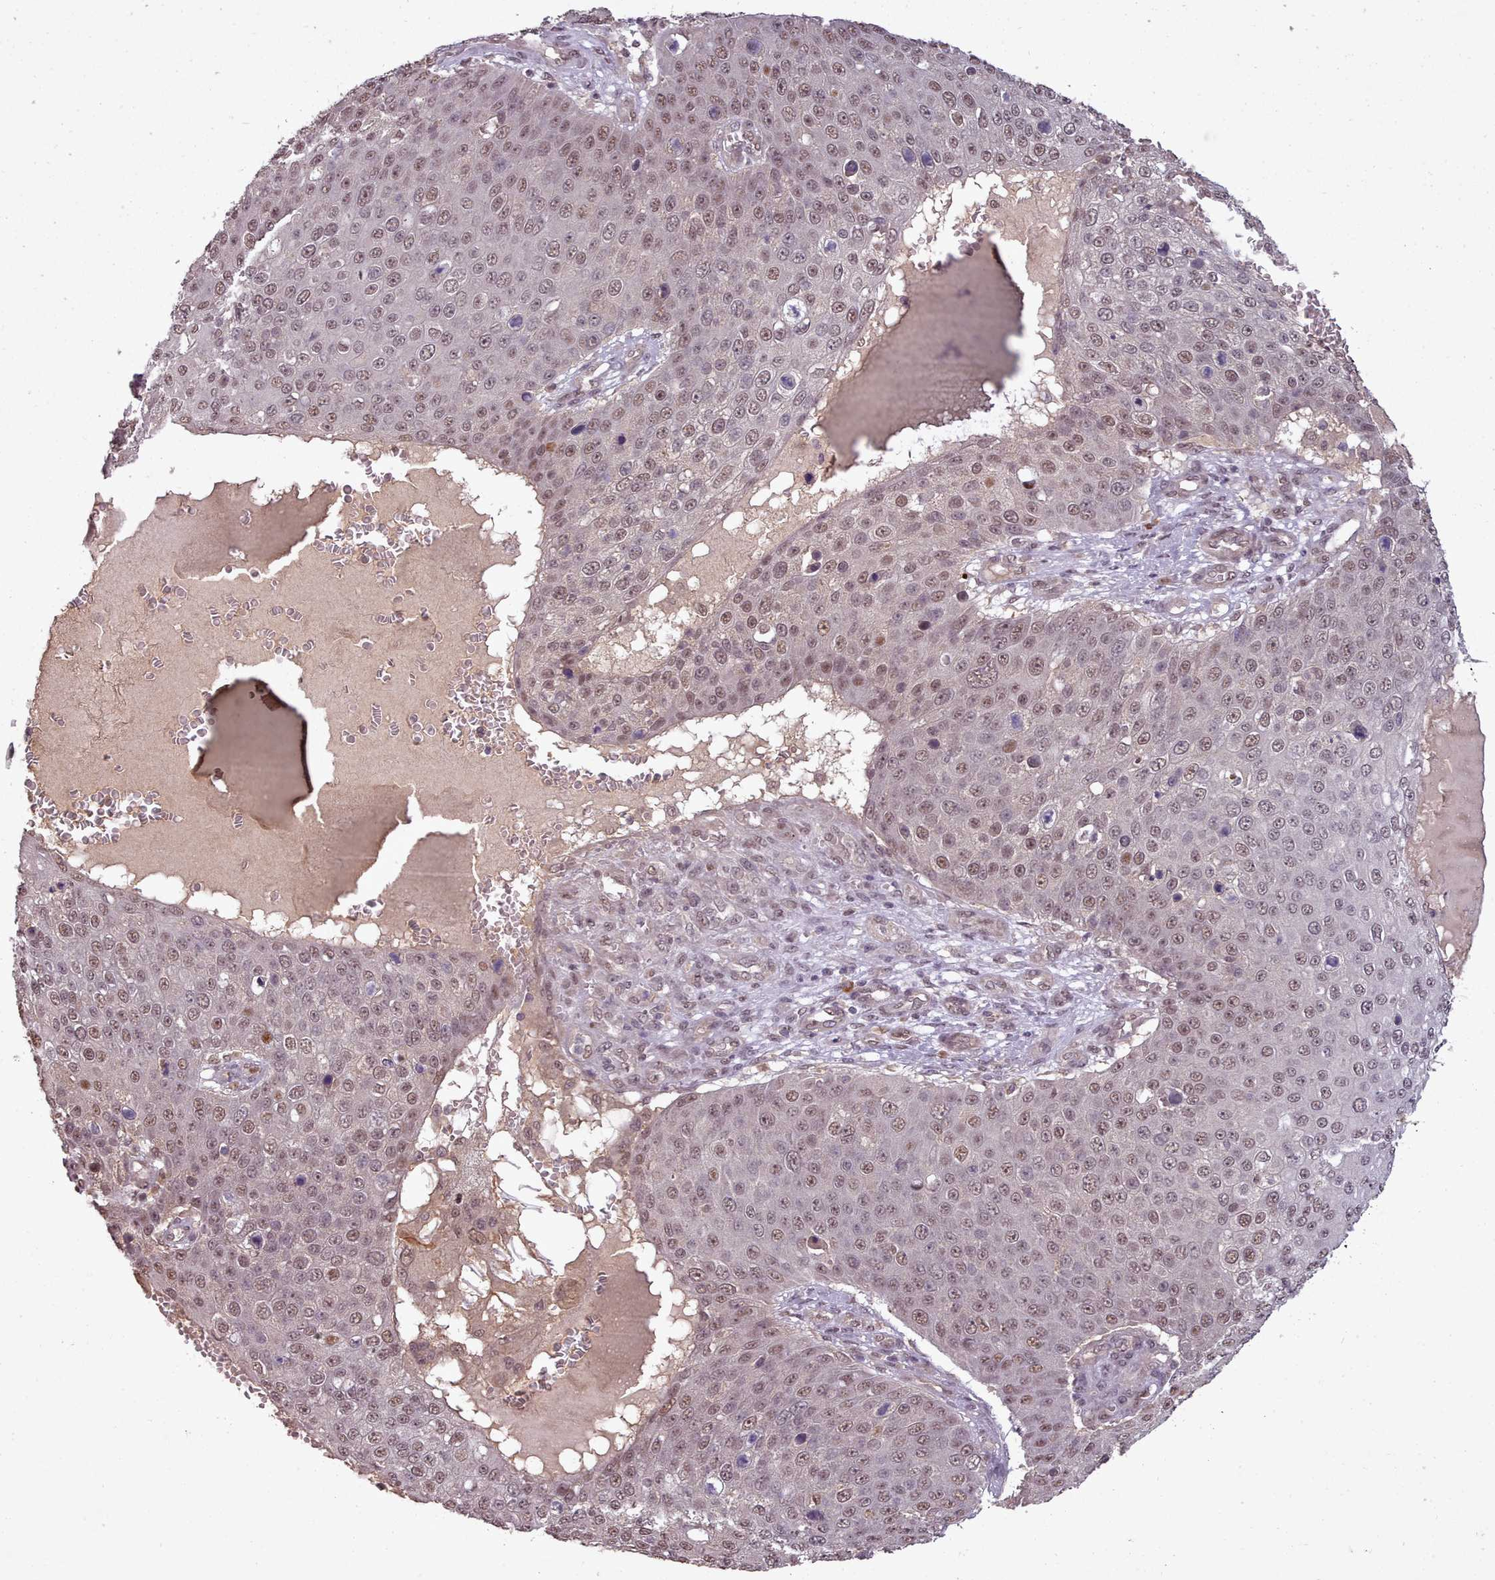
{"staining": {"intensity": "moderate", "quantity": "25%-75%", "location": "nuclear"}, "tissue": "skin cancer", "cell_type": "Tumor cells", "image_type": "cancer", "snomed": [{"axis": "morphology", "description": "Squamous cell carcinoma, NOS"}, {"axis": "topography", "description": "Skin"}], "caption": "Skin cancer (squamous cell carcinoma) stained with a brown dye exhibits moderate nuclear positive expression in about 25%-75% of tumor cells.", "gene": "CDC6", "patient": {"sex": "male", "age": 71}}